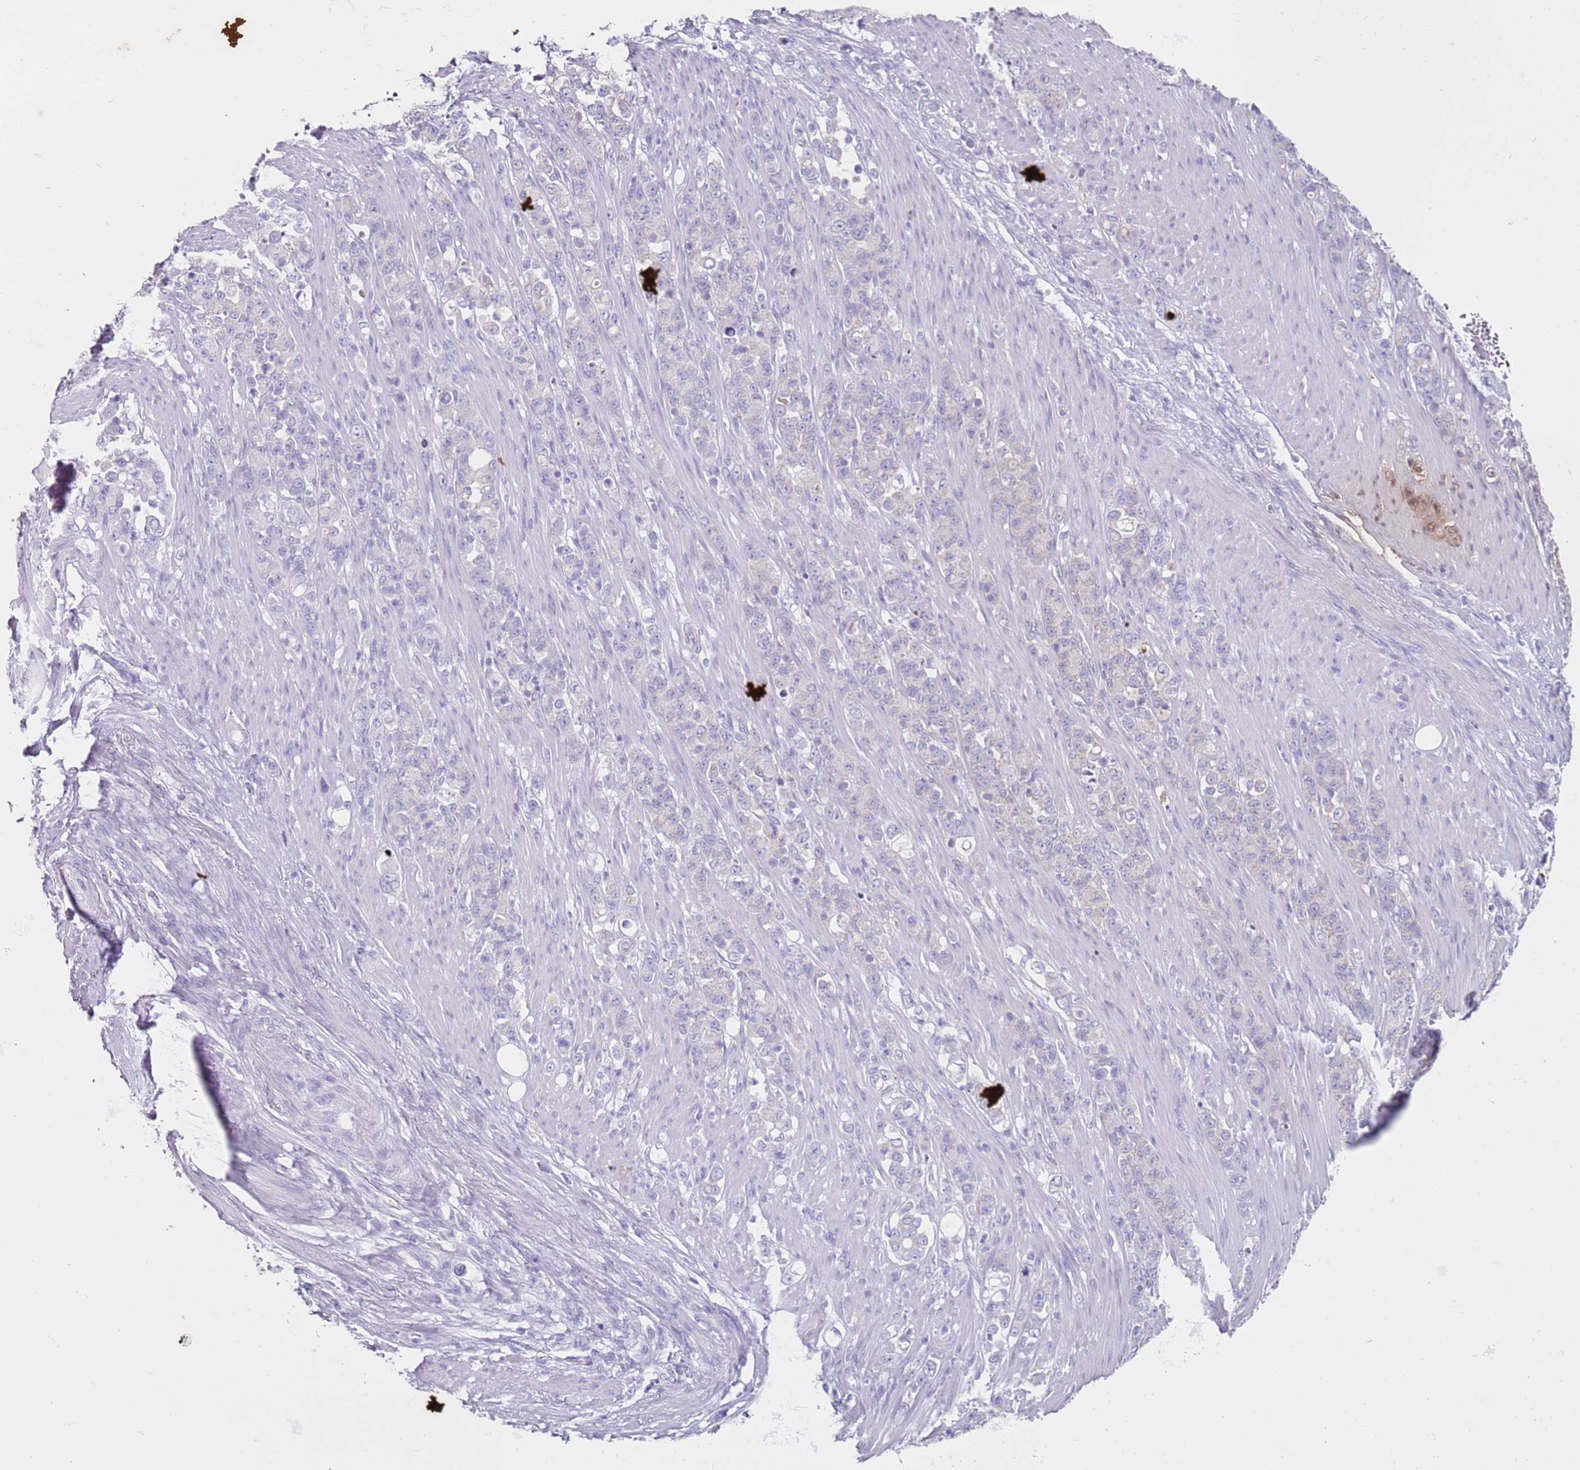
{"staining": {"intensity": "negative", "quantity": "none", "location": "none"}, "tissue": "stomach cancer", "cell_type": "Tumor cells", "image_type": "cancer", "snomed": [{"axis": "morphology", "description": "Normal tissue, NOS"}, {"axis": "morphology", "description": "Adenocarcinoma, NOS"}, {"axis": "topography", "description": "Stomach"}], "caption": "Immunohistochemistry image of human stomach cancer stained for a protein (brown), which demonstrates no positivity in tumor cells.", "gene": "ALS2", "patient": {"sex": "female", "age": 79}}